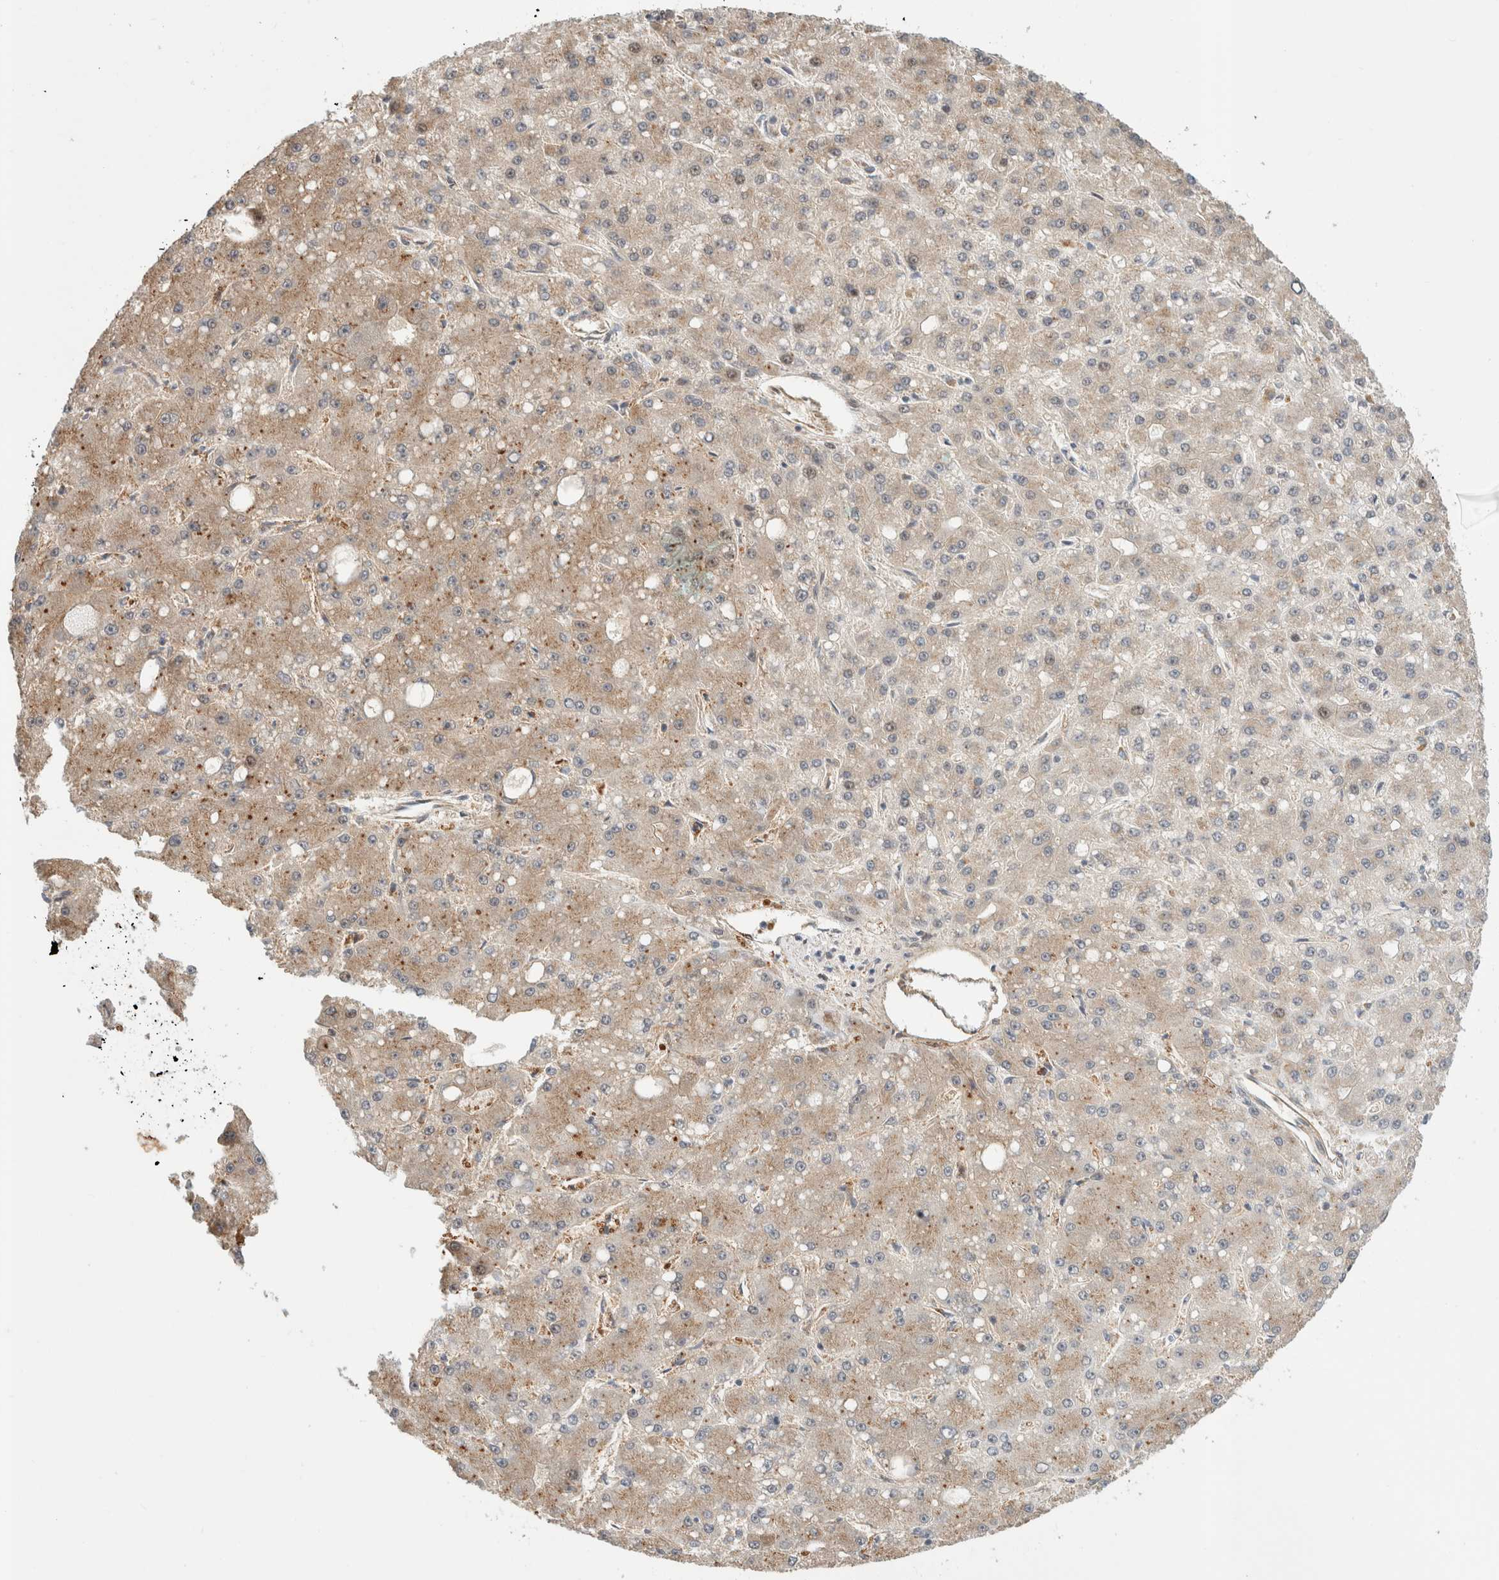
{"staining": {"intensity": "weak", "quantity": "25%-75%", "location": "cytoplasmic/membranous"}, "tissue": "liver cancer", "cell_type": "Tumor cells", "image_type": "cancer", "snomed": [{"axis": "morphology", "description": "Carcinoma, Hepatocellular, NOS"}, {"axis": "topography", "description": "Liver"}], "caption": "DAB immunohistochemical staining of human liver cancer displays weak cytoplasmic/membranous protein positivity in about 25%-75% of tumor cells.", "gene": "OTUD6B", "patient": {"sex": "male", "age": 67}}